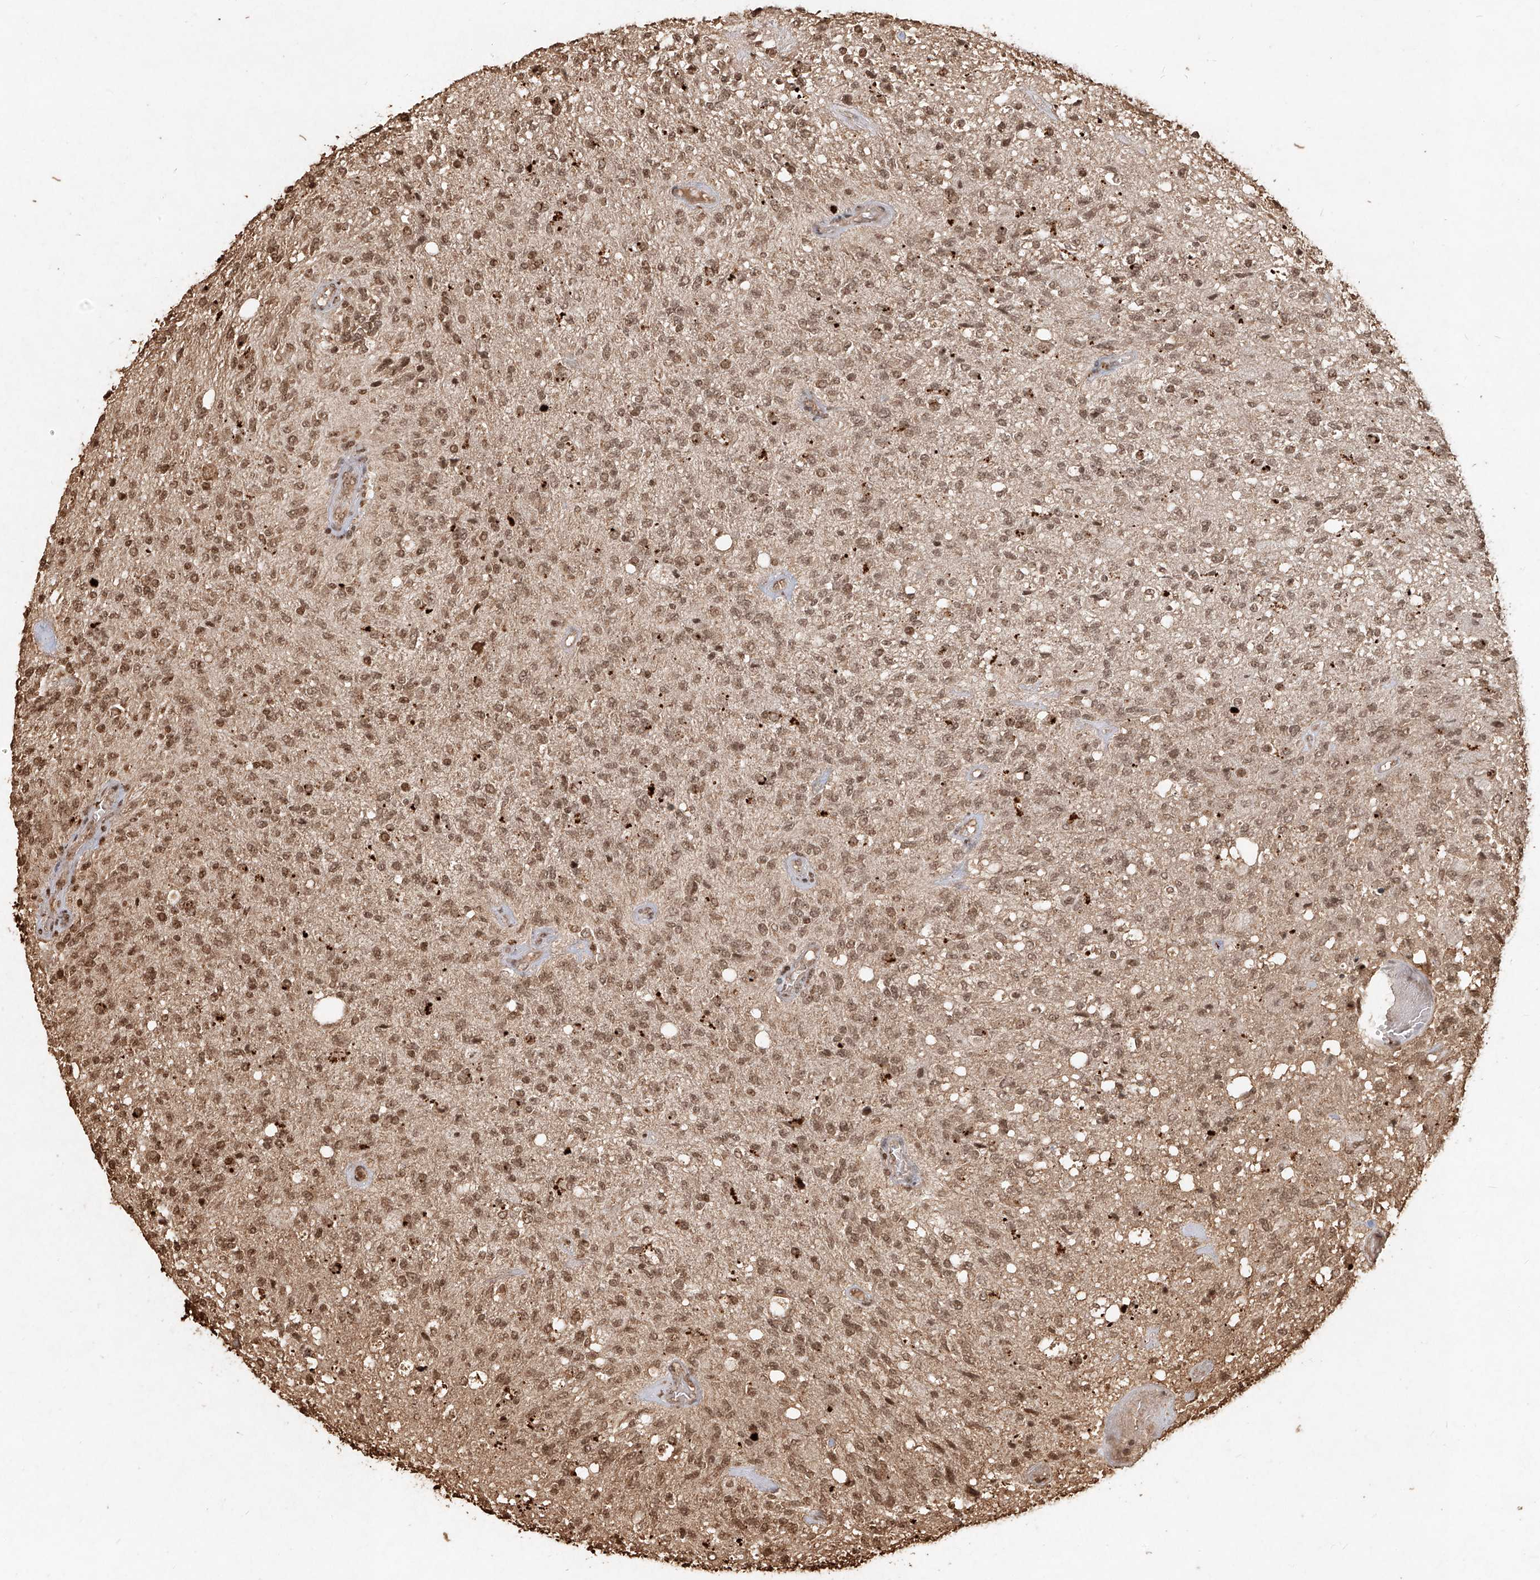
{"staining": {"intensity": "moderate", "quantity": ">75%", "location": "cytoplasmic/membranous,nuclear"}, "tissue": "glioma", "cell_type": "Tumor cells", "image_type": "cancer", "snomed": [{"axis": "morphology", "description": "Normal tissue, NOS"}, {"axis": "morphology", "description": "Glioma, malignant, High grade"}, {"axis": "topography", "description": "Cerebral cortex"}], "caption": "A micrograph of malignant glioma (high-grade) stained for a protein shows moderate cytoplasmic/membranous and nuclear brown staining in tumor cells. (DAB IHC, brown staining for protein, blue staining for nuclei).", "gene": "UBE2K", "patient": {"sex": "male", "age": 77}}